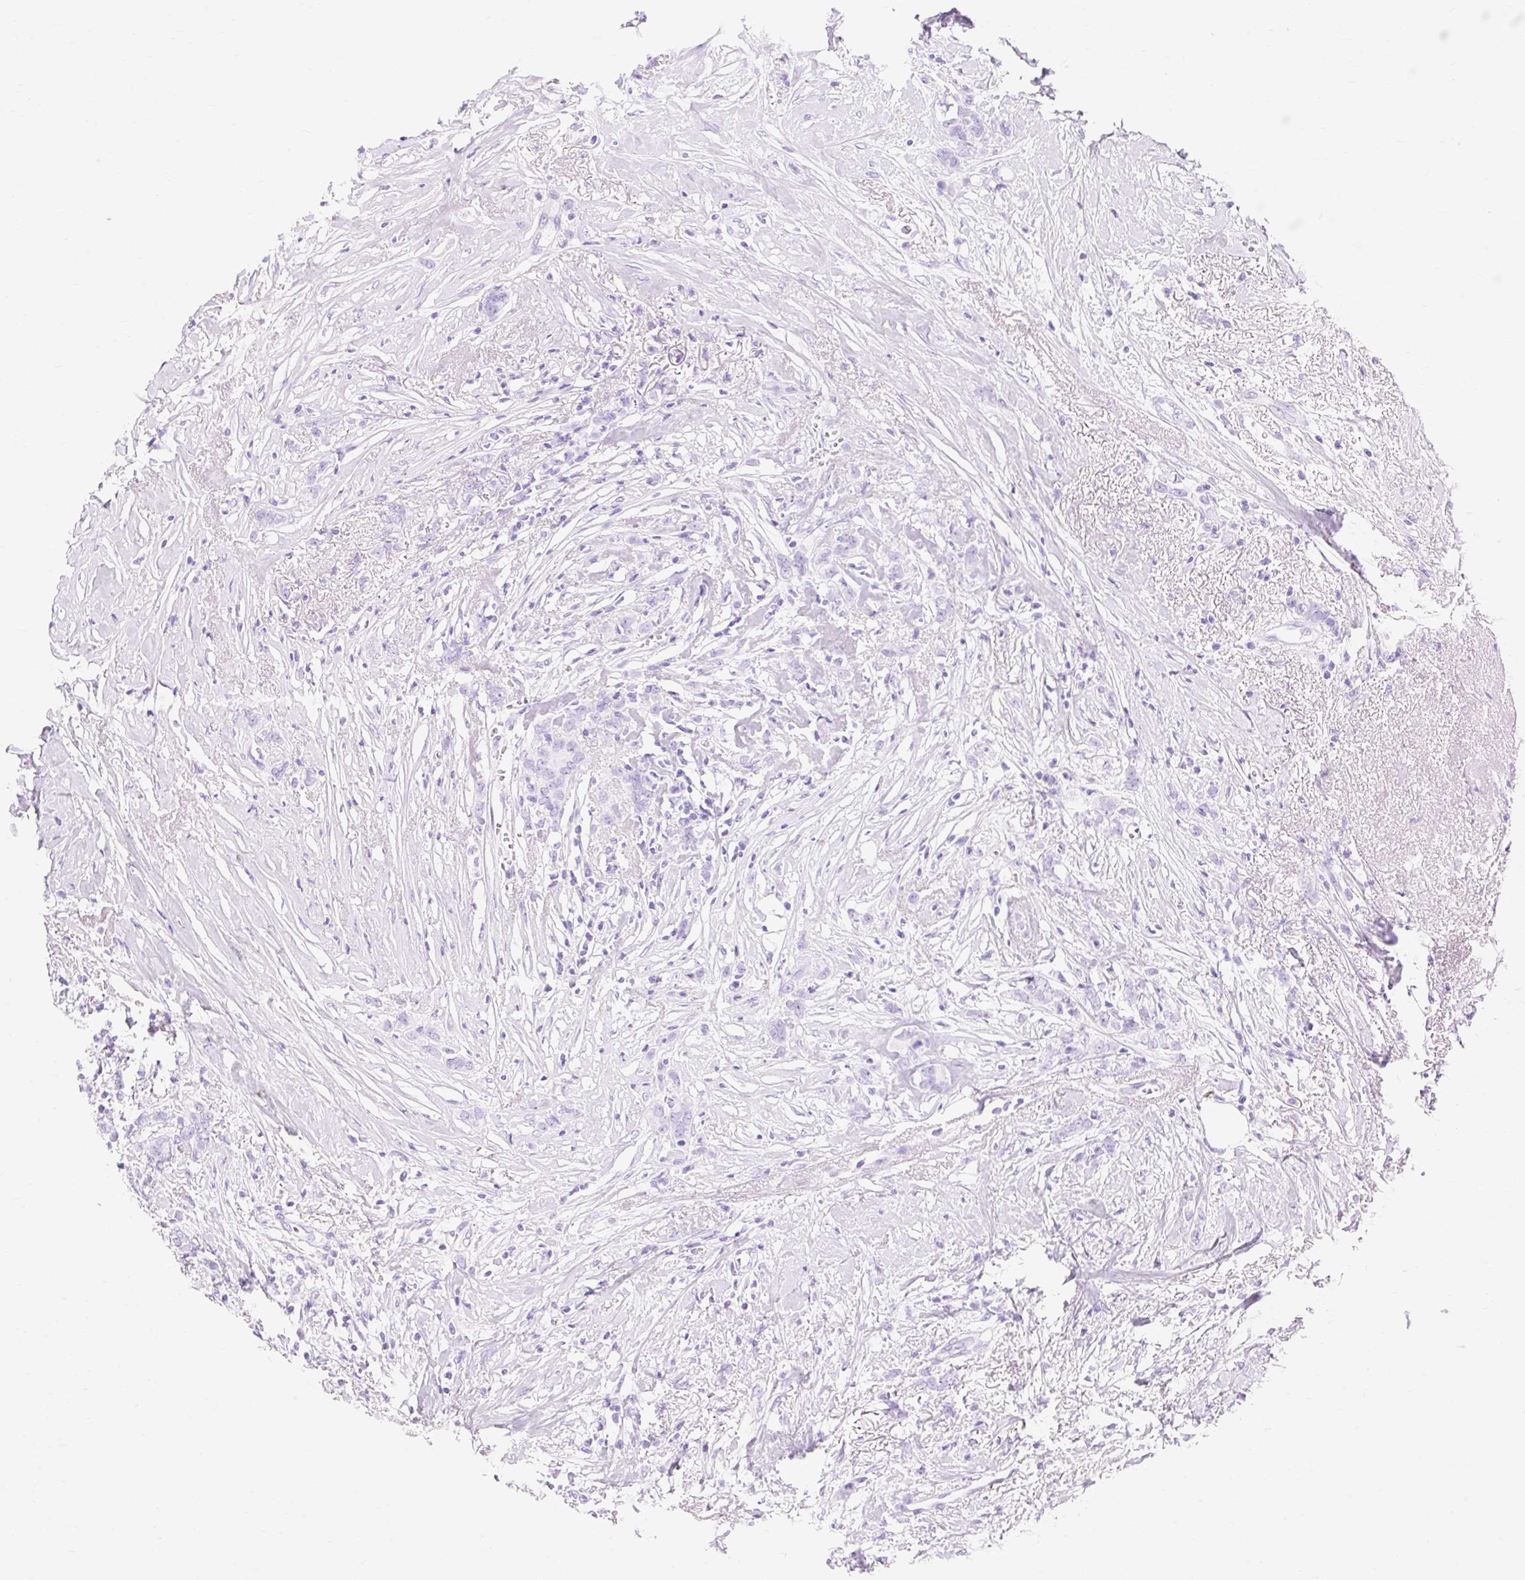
{"staining": {"intensity": "negative", "quantity": "none", "location": "none"}, "tissue": "breast cancer", "cell_type": "Tumor cells", "image_type": "cancer", "snomed": [{"axis": "morphology", "description": "Lobular carcinoma"}, {"axis": "topography", "description": "Breast"}], "caption": "Breast lobular carcinoma was stained to show a protein in brown. There is no significant positivity in tumor cells.", "gene": "MBP", "patient": {"sex": "female", "age": 91}}